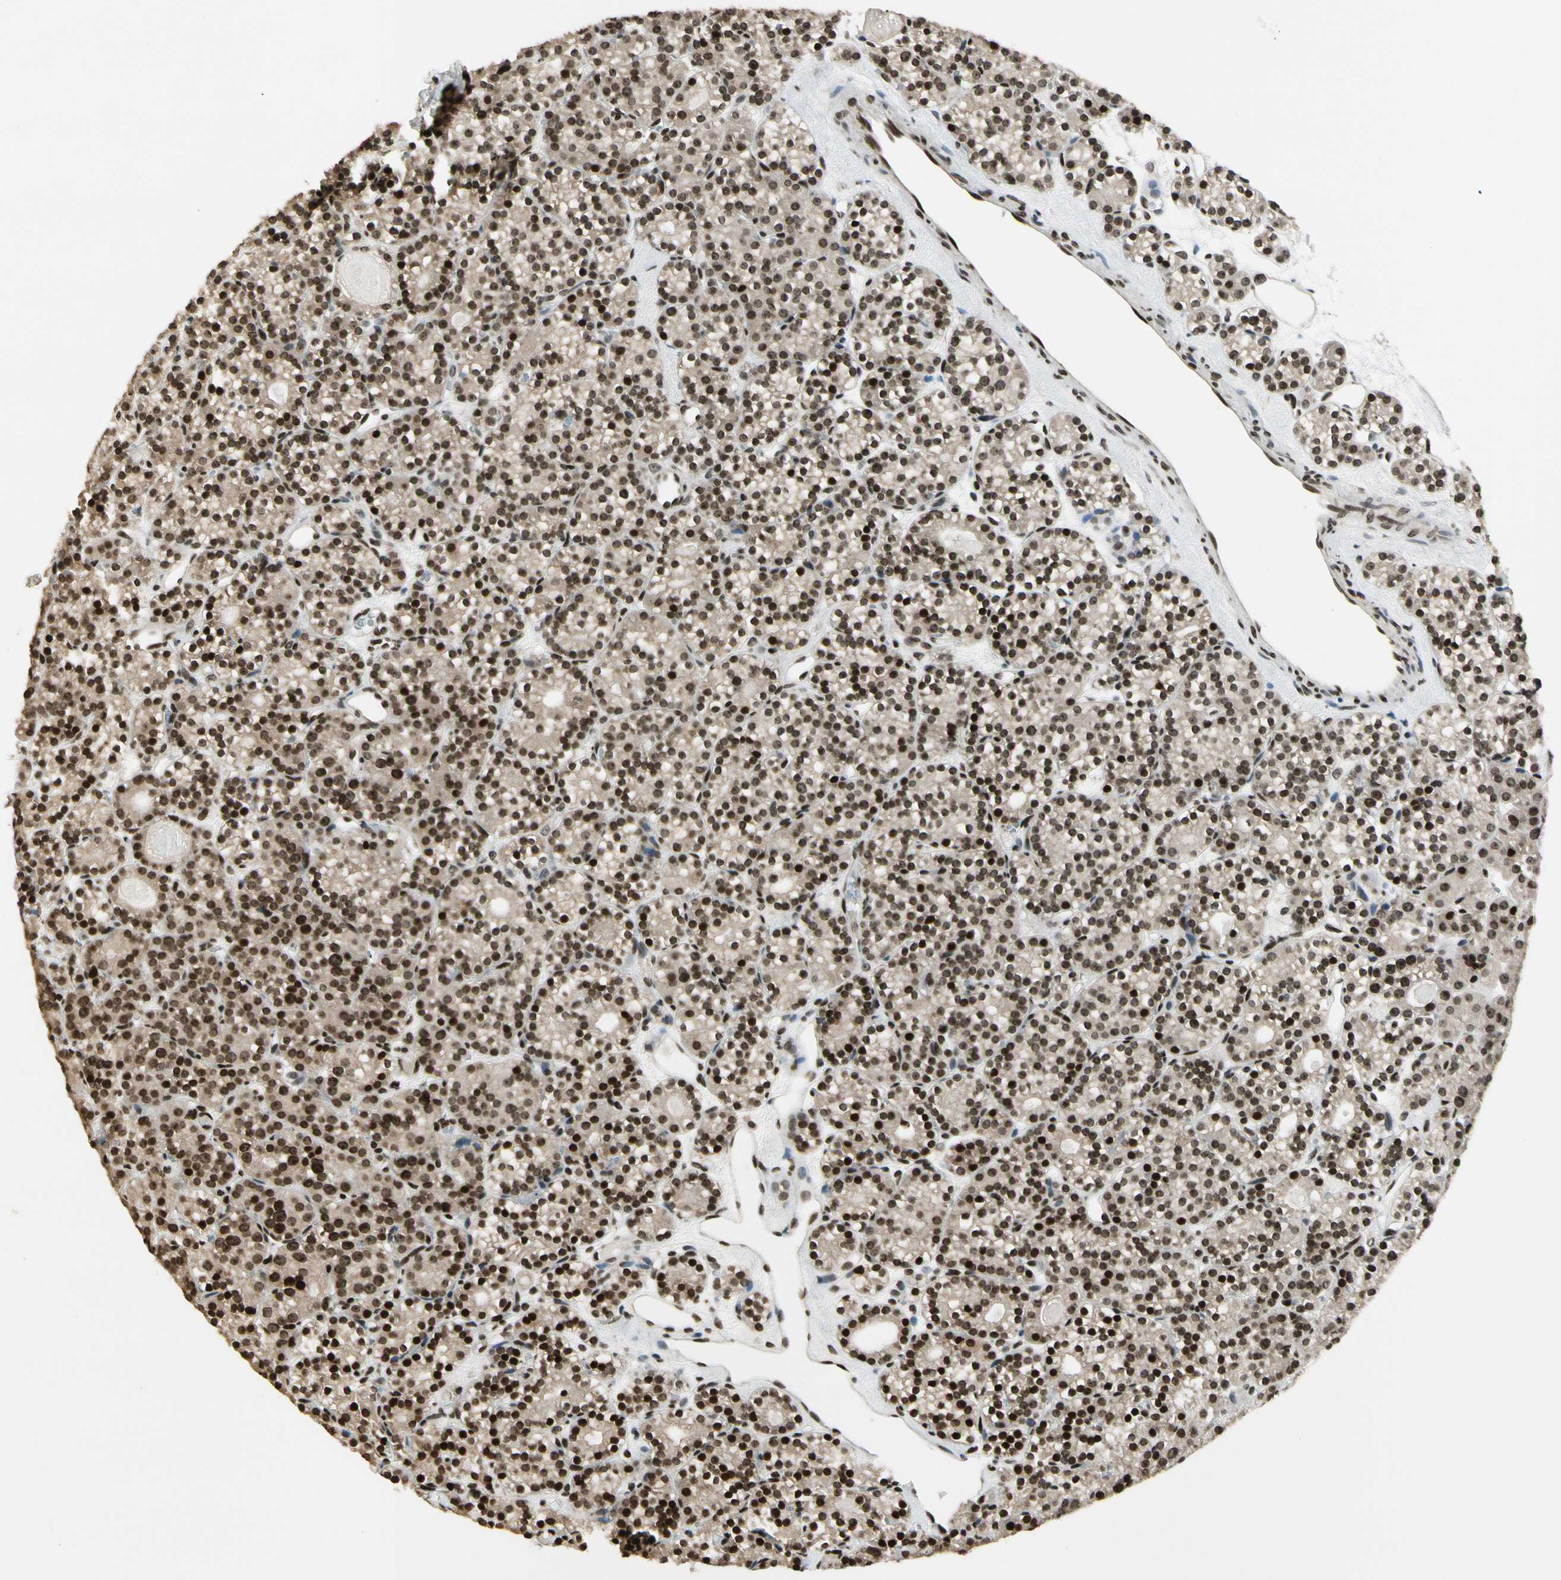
{"staining": {"intensity": "moderate", "quantity": ">75%", "location": "nuclear"}, "tissue": "parathyroid gland", "cell_type": "Glandular cells", "image_type": "normal", "snomed": [{"axis": "morphology", "description": "Normal tissue, NOS"}, {"axis": "topography", "description": "Parathyroid gland"}], "caption": "Immunohistochemical staining of benign human parathyroid gland exhibits medium levels of moderate nuclear expression in approximately >75% of glandular cells.", "gene": "TSHZ3", "patient": {"sex": "female", "age": 64}}